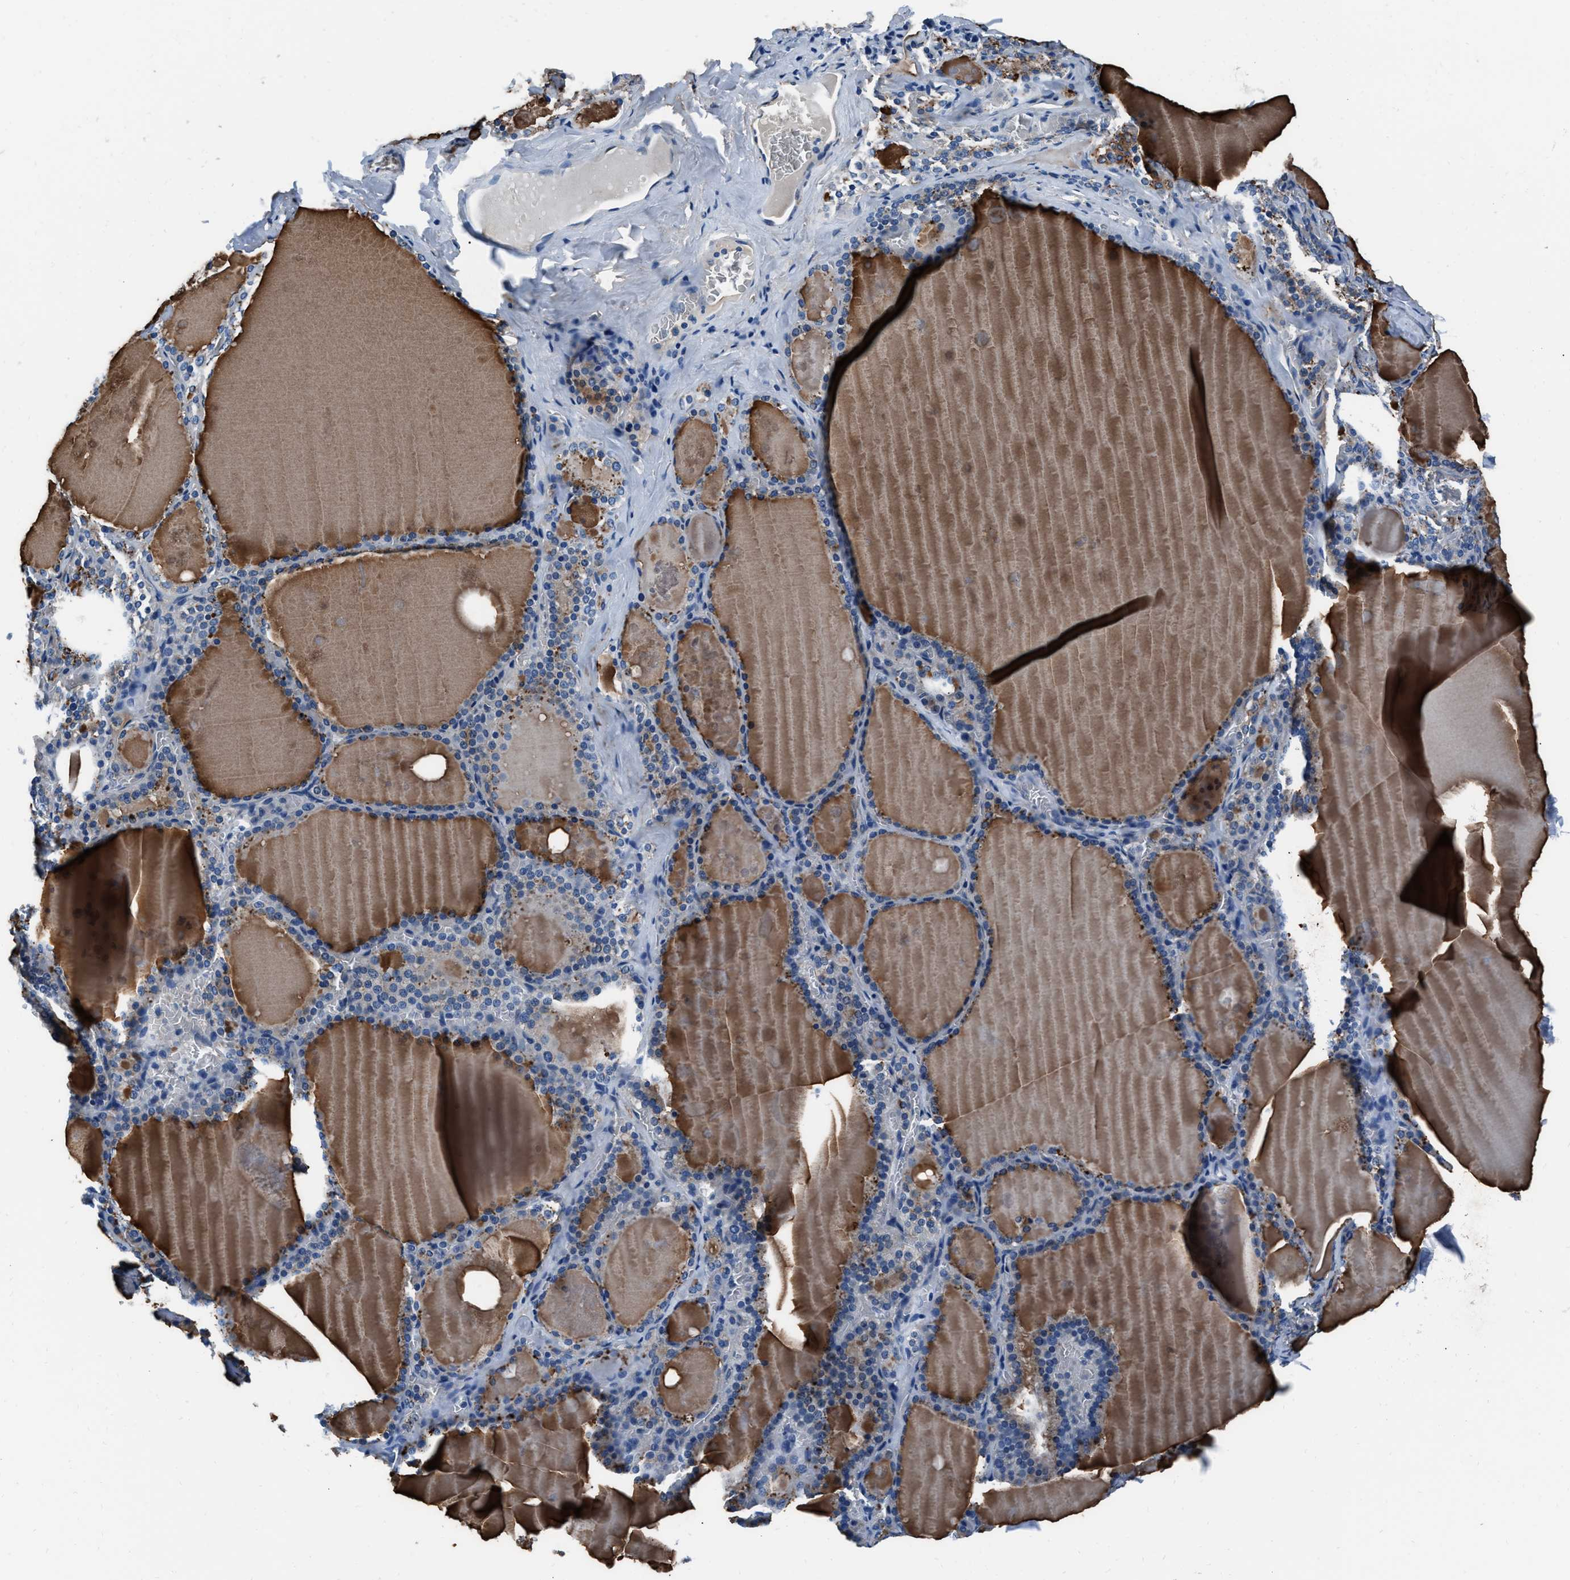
{"staining": {"intensity": "weak", "quantity": "<25%", "location": "cytoplasmic/membranous"}, "tissue": "thyroid gland", "cell_type": "Glandular cells", "image_type": "normal", "snomed": [{"axis": "morphology", "description": "Normal tissue, NOS"}, {"axis": "topography", "description": "Thyroid gland"}], "caption": "This is an IHC histopathology image of unremarkable human thyroid gland. There is no positivity in glandular cells.", "gene": "PRTFDC1", "patient": {"sex": "male", "age": 56}}